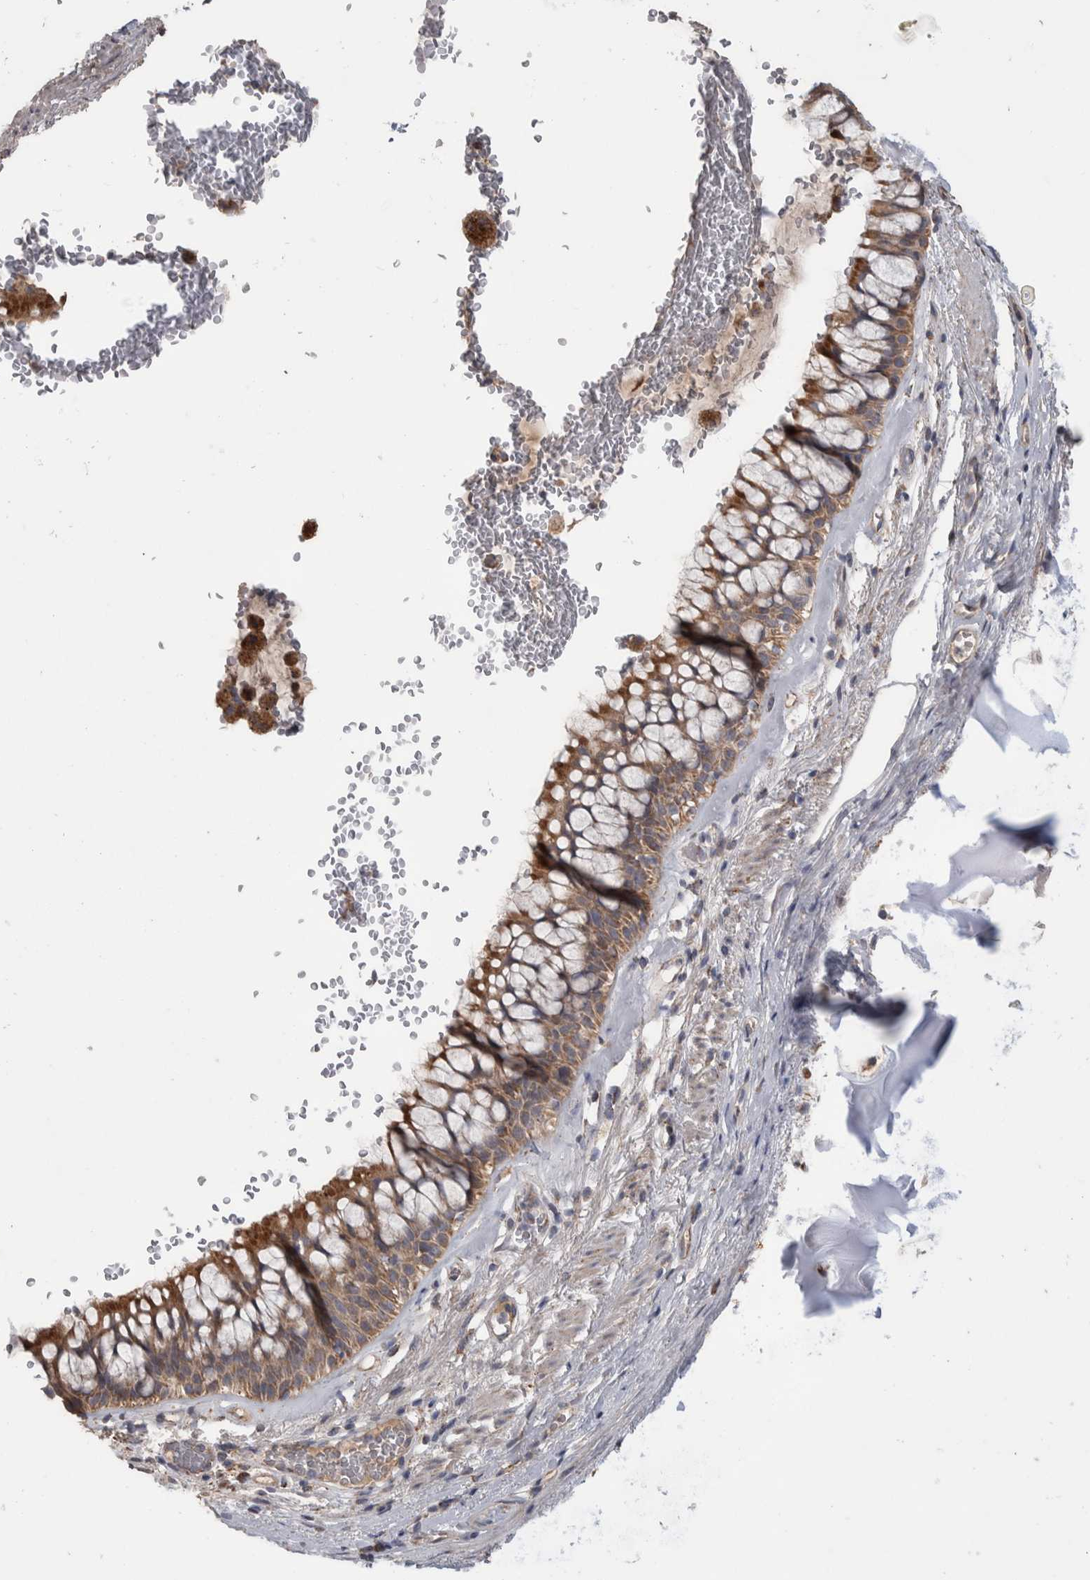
{"staining": {"intensity": "moderate", "quantity": ">75%", "location": "cytoplasmic/membranous"}, "tissue": "bronchus", "cell_type": "Respiratory epithelial cells", "image_type": "normal", "snomed": [{"axis": "morphology", "description": "Normal tissue, NOS"}, {"axis": "topography", "description": "Cartilage tissue"}, {"axis": "topography", "description": "Bronchus"}], "caption": "IHC histopathology image of normal bronchus stained for a protein (brown), which demonstrates medium levels of moderate cytoplasmic/membranous staining in approximately >75% of respiratory epithelial cells.", "gene": "SCO1", "patient": {"sex": "female", "age": 53}}